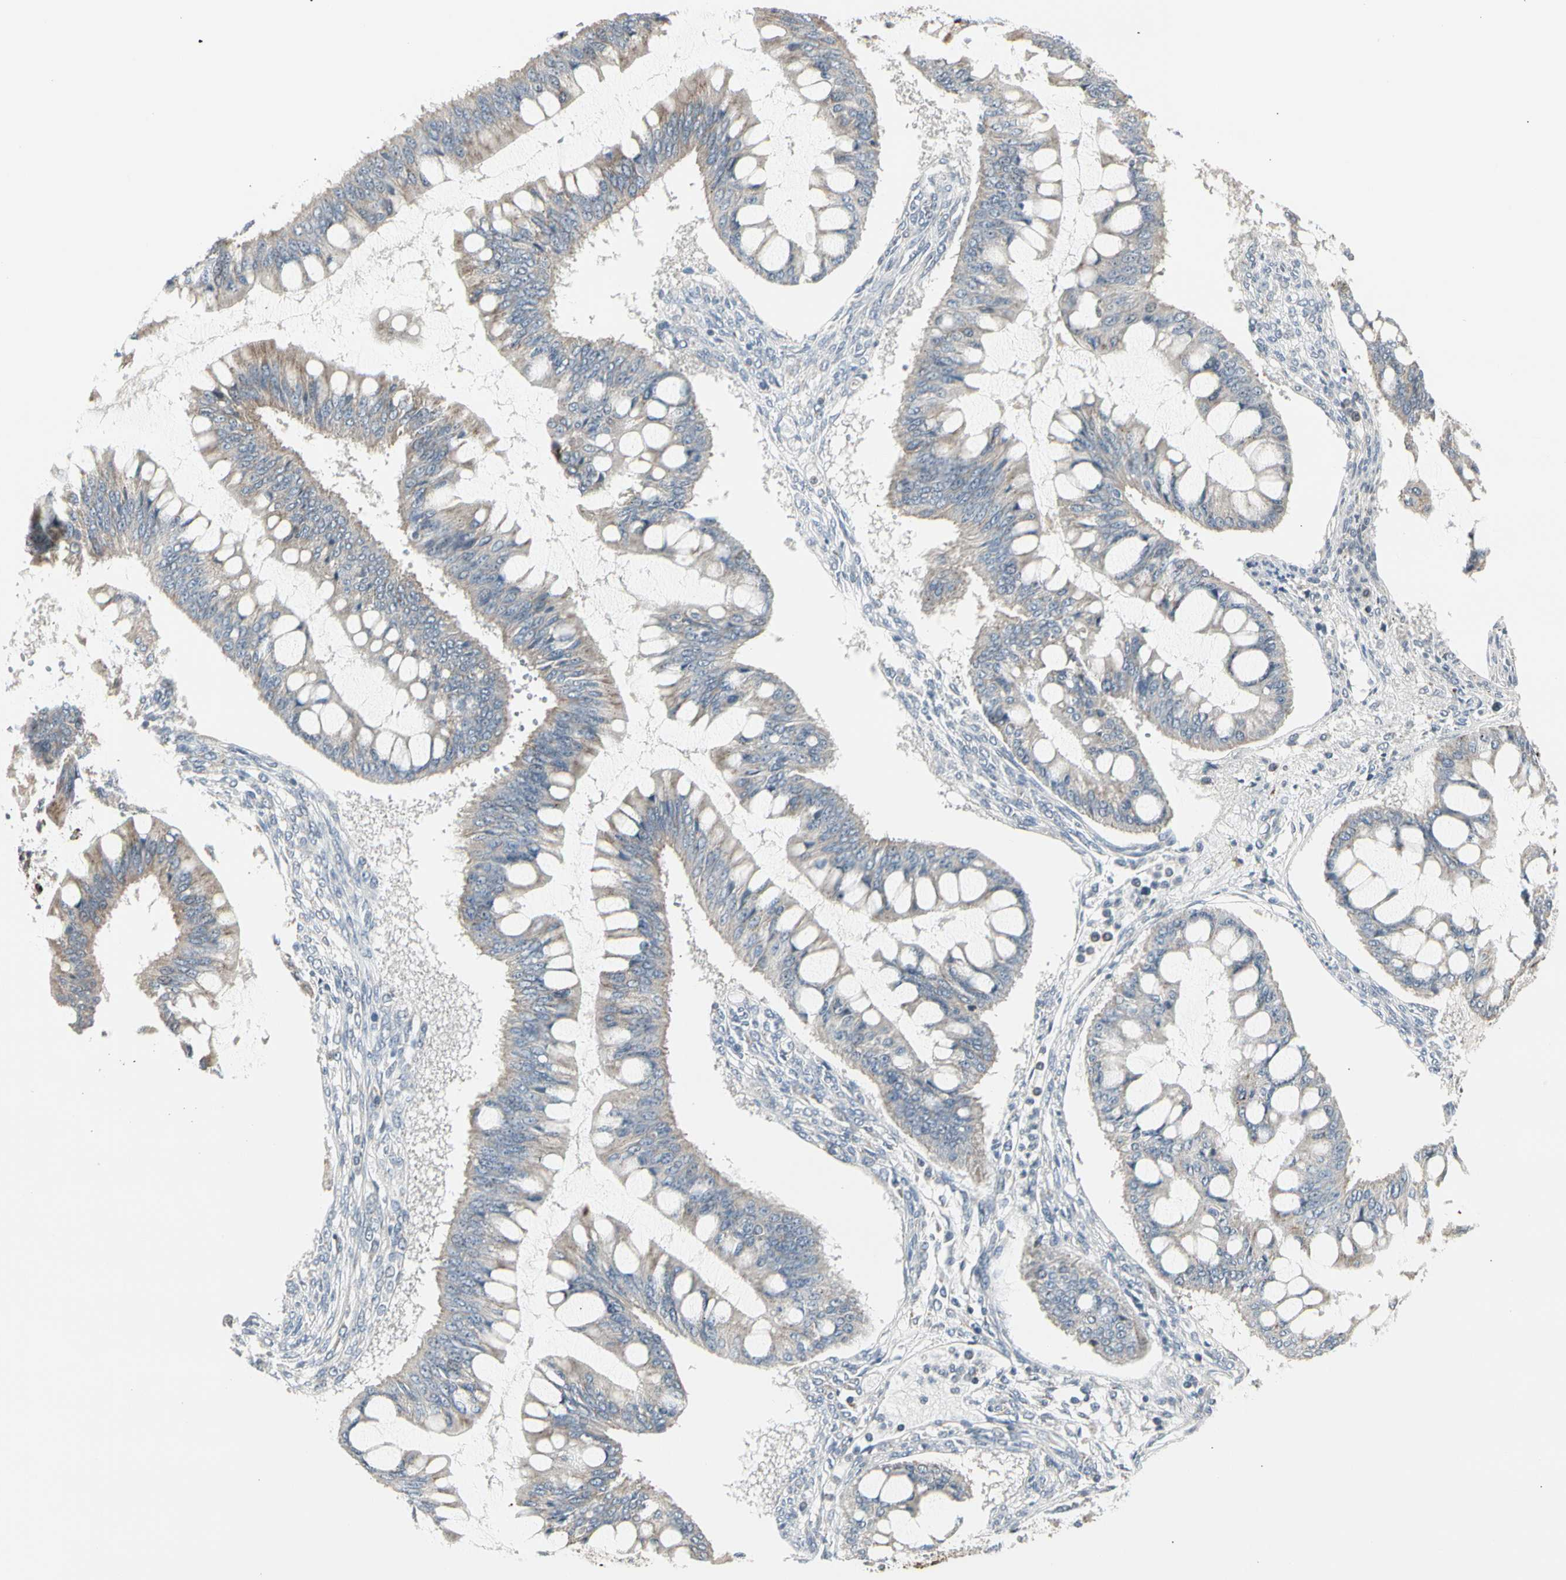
{"staining": {"intensity": "weak", "quantity": ">75%", "location": "cytoplasmic/membranous"}, "tissue": "ovarian cancer", "cell_type": "Tumor cells", "image_type": "cancer", "snomed": [{"axis": "morphology", "description": "Cystadenocarcinoma, mucinous, NOS"}, {"axis": "topography", "description": "Ovary"}], "caption": "Mucinous cystadenocarcinoma (ovarian) was stained to show a protein in brown. There is low levels of weak cytoplasmic/membranous positivity in approximately >75% of tumor cells. Nuclei are stained in blue.", "gene": "TMEM176A", "patient": {"sex": "female", "age": 73}}